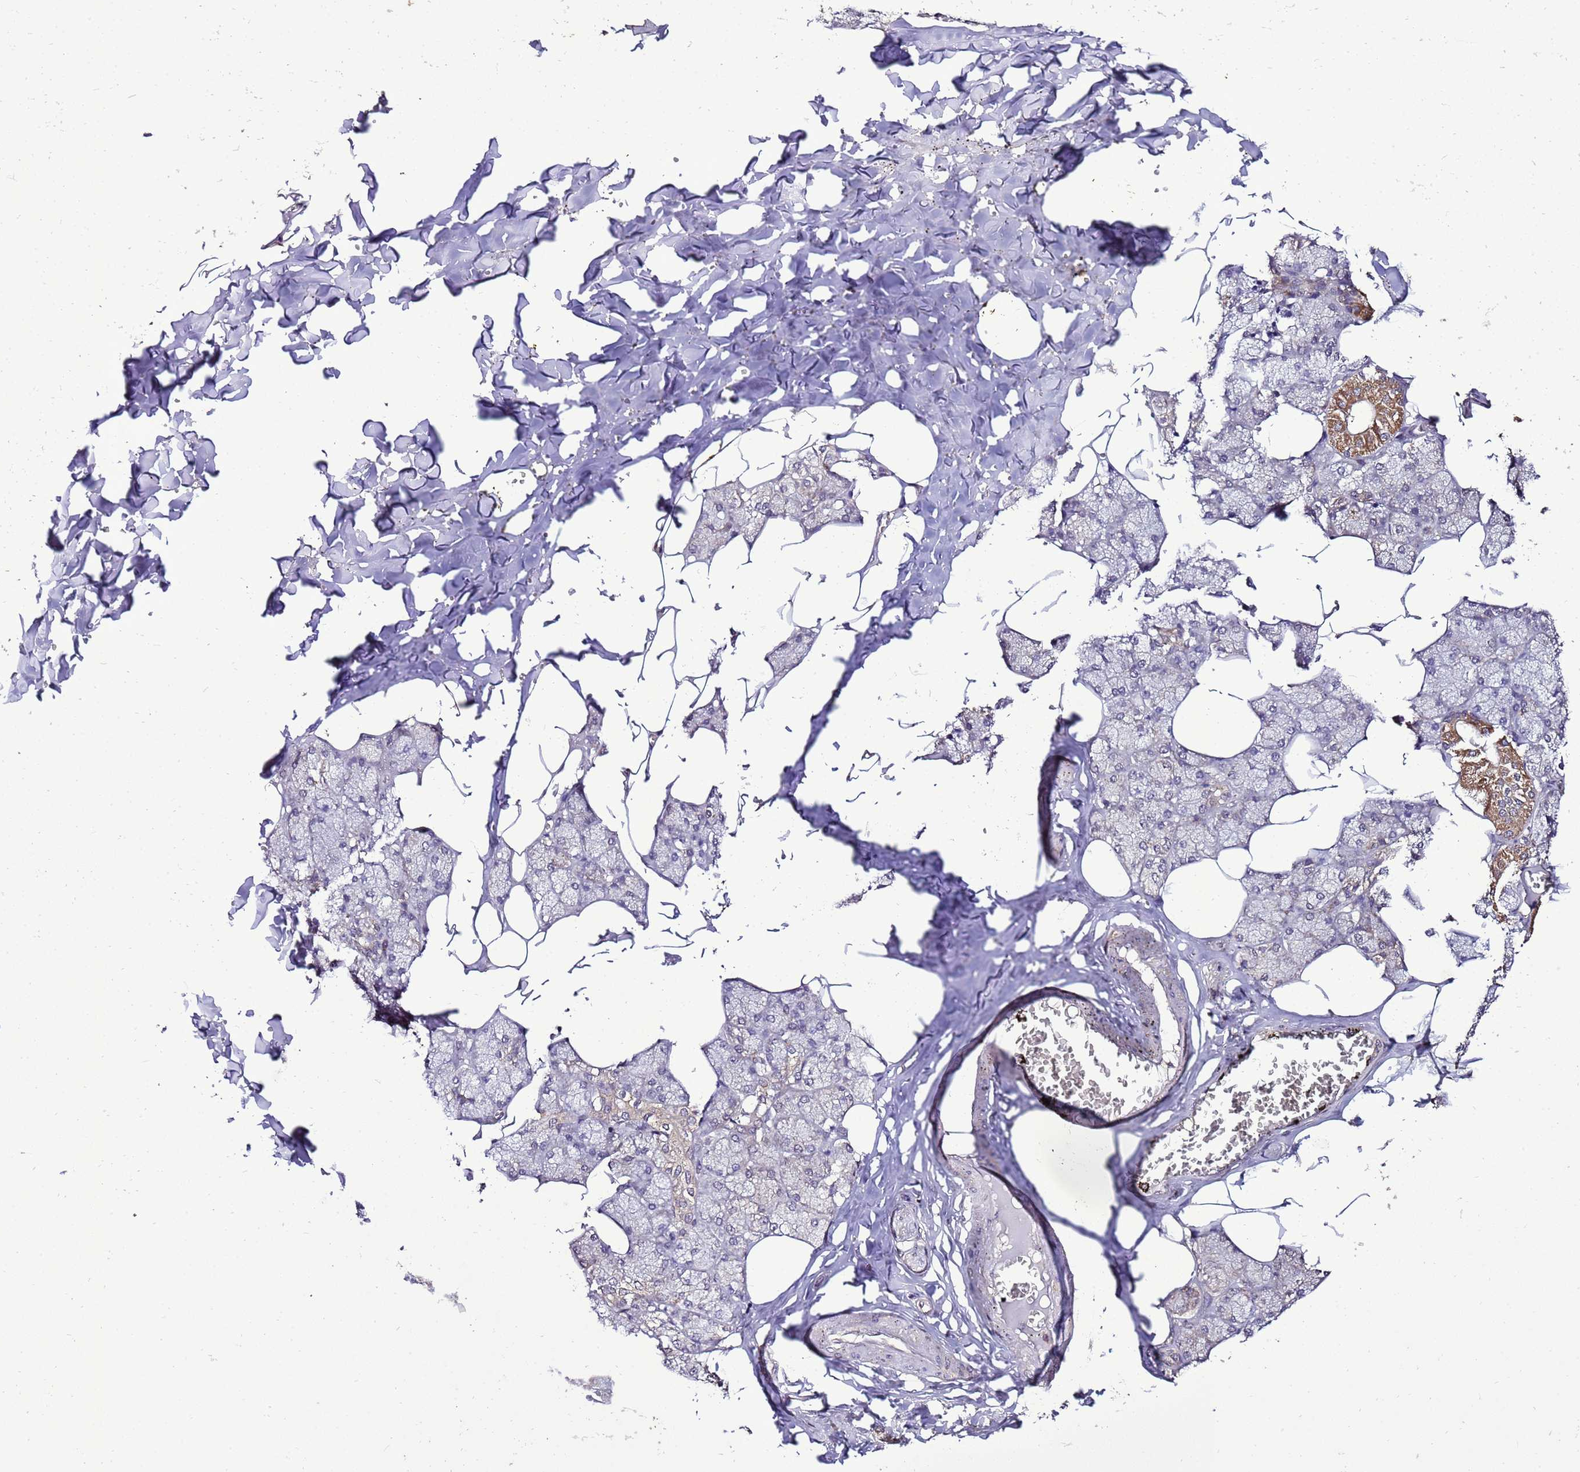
{"staining": {"intensity": "moderate", "quantity": "<25%", "location": "cytoplasmic/membranous"}, "tissue": "salivary gland", "cell_type": "Glandular cells", "image_type": "normal", "snomed": [{"axis": "morphology", "description": "Normal tissue, NOS"}, {"axis": "topography", "description": "Salivary gland"}], "caption": "Glandular cells demonstrate low levels of moderate cytoplasmic/membranous positivity in approximately <25% of cells in unremarkable human salivary gland.", "gene": "ZNF329", "patient": {"sex": "male", "age": 62}}